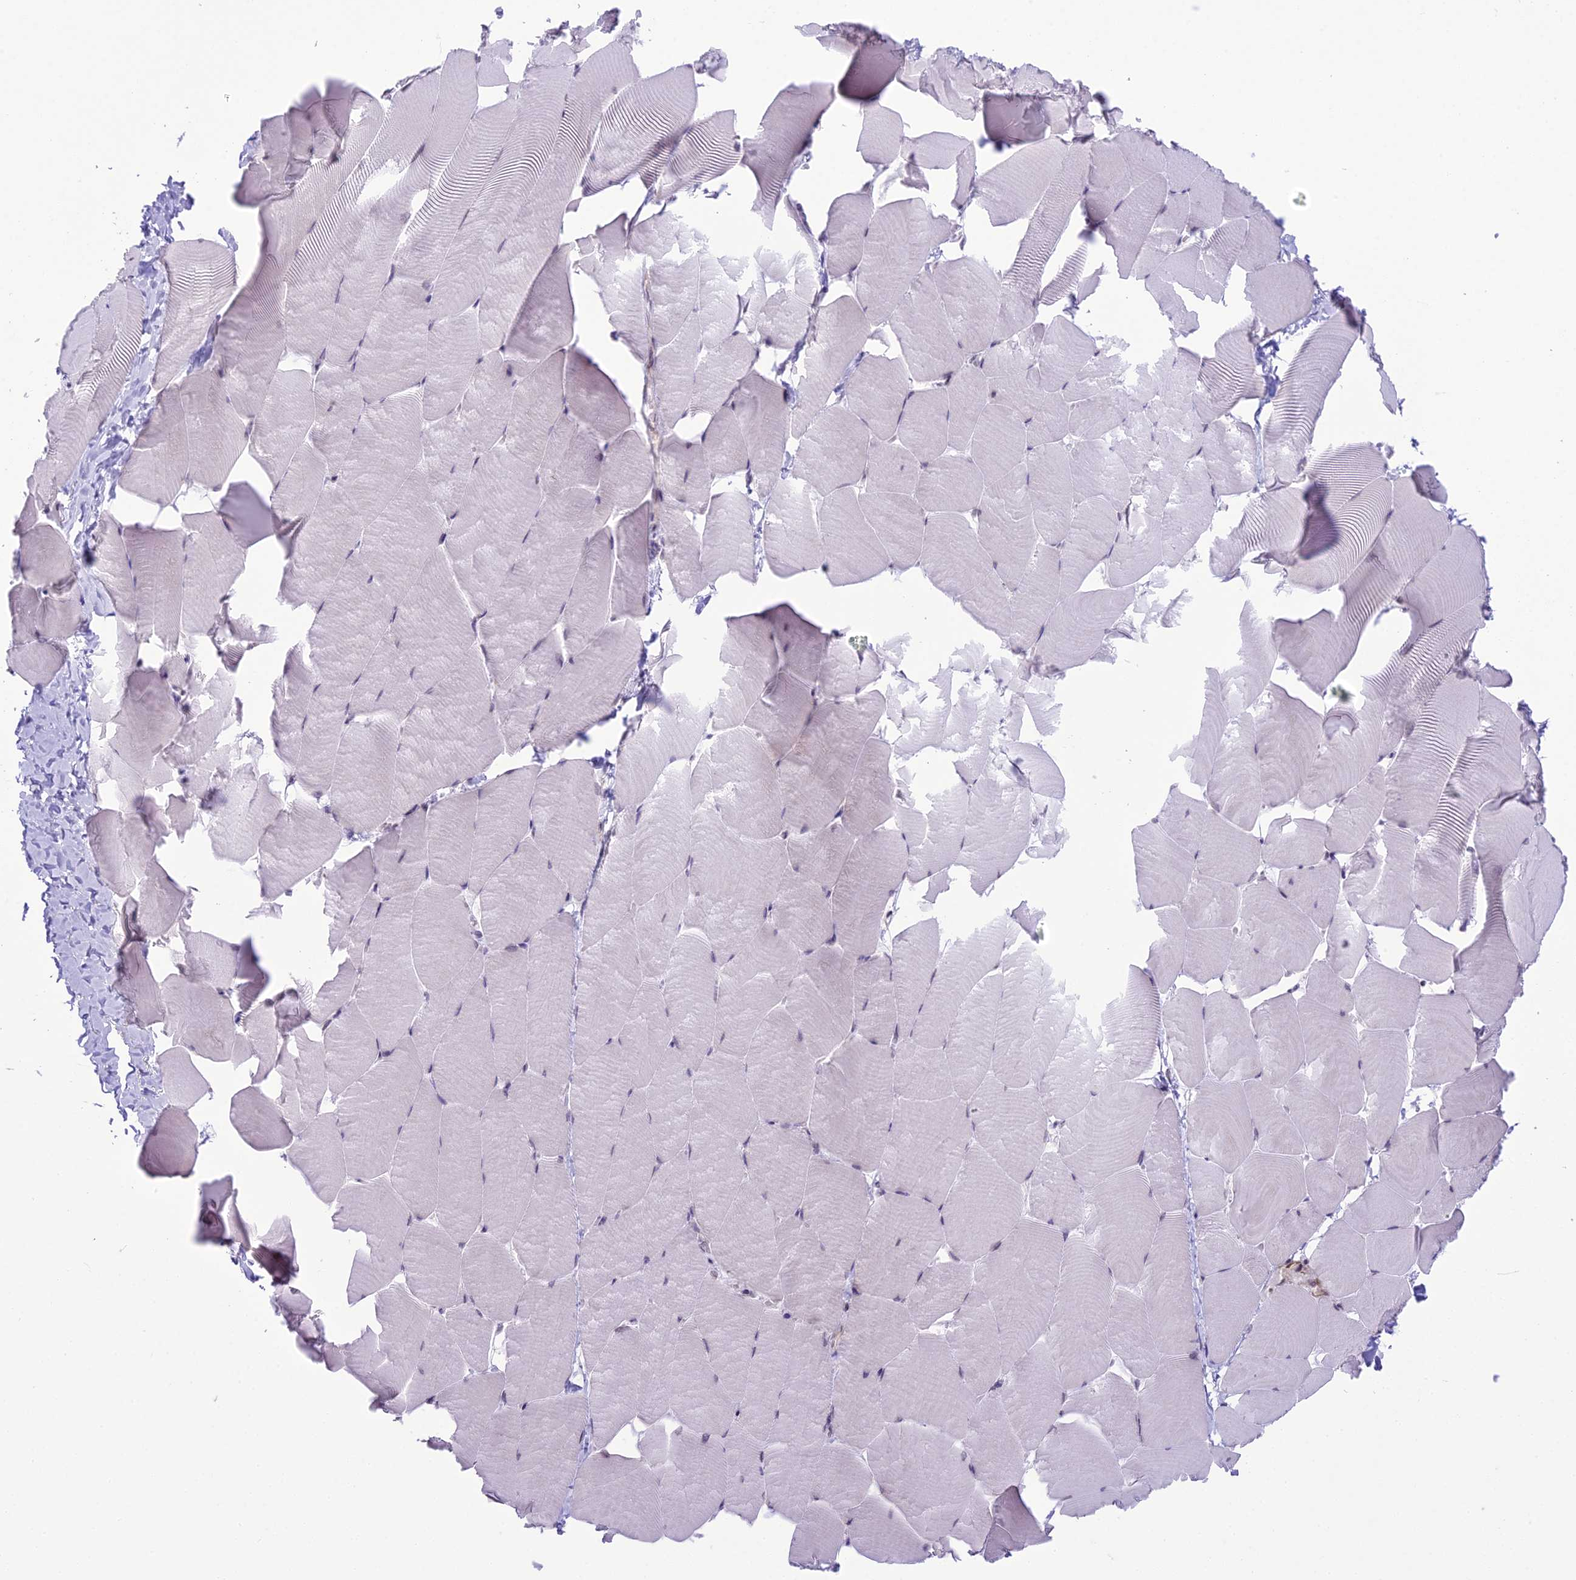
{"staining": {"intensity": "negative", "quantity": "none", "location": "none"}, "tissue": "skeletal muscle", "cell_type": "Myocytes", "image_type": "normal", "snomed": [{"axis": "morphology", "description": "Normal tissue, NOS"}, {"axis": "topography", "description": "Skeletal muscle"}], "caption": "An image of skeletal muscle stained for a protein shows no brown staining in myocytes.", "gene": "RPS26", "patient": {"sex": "male", "age": 25}}